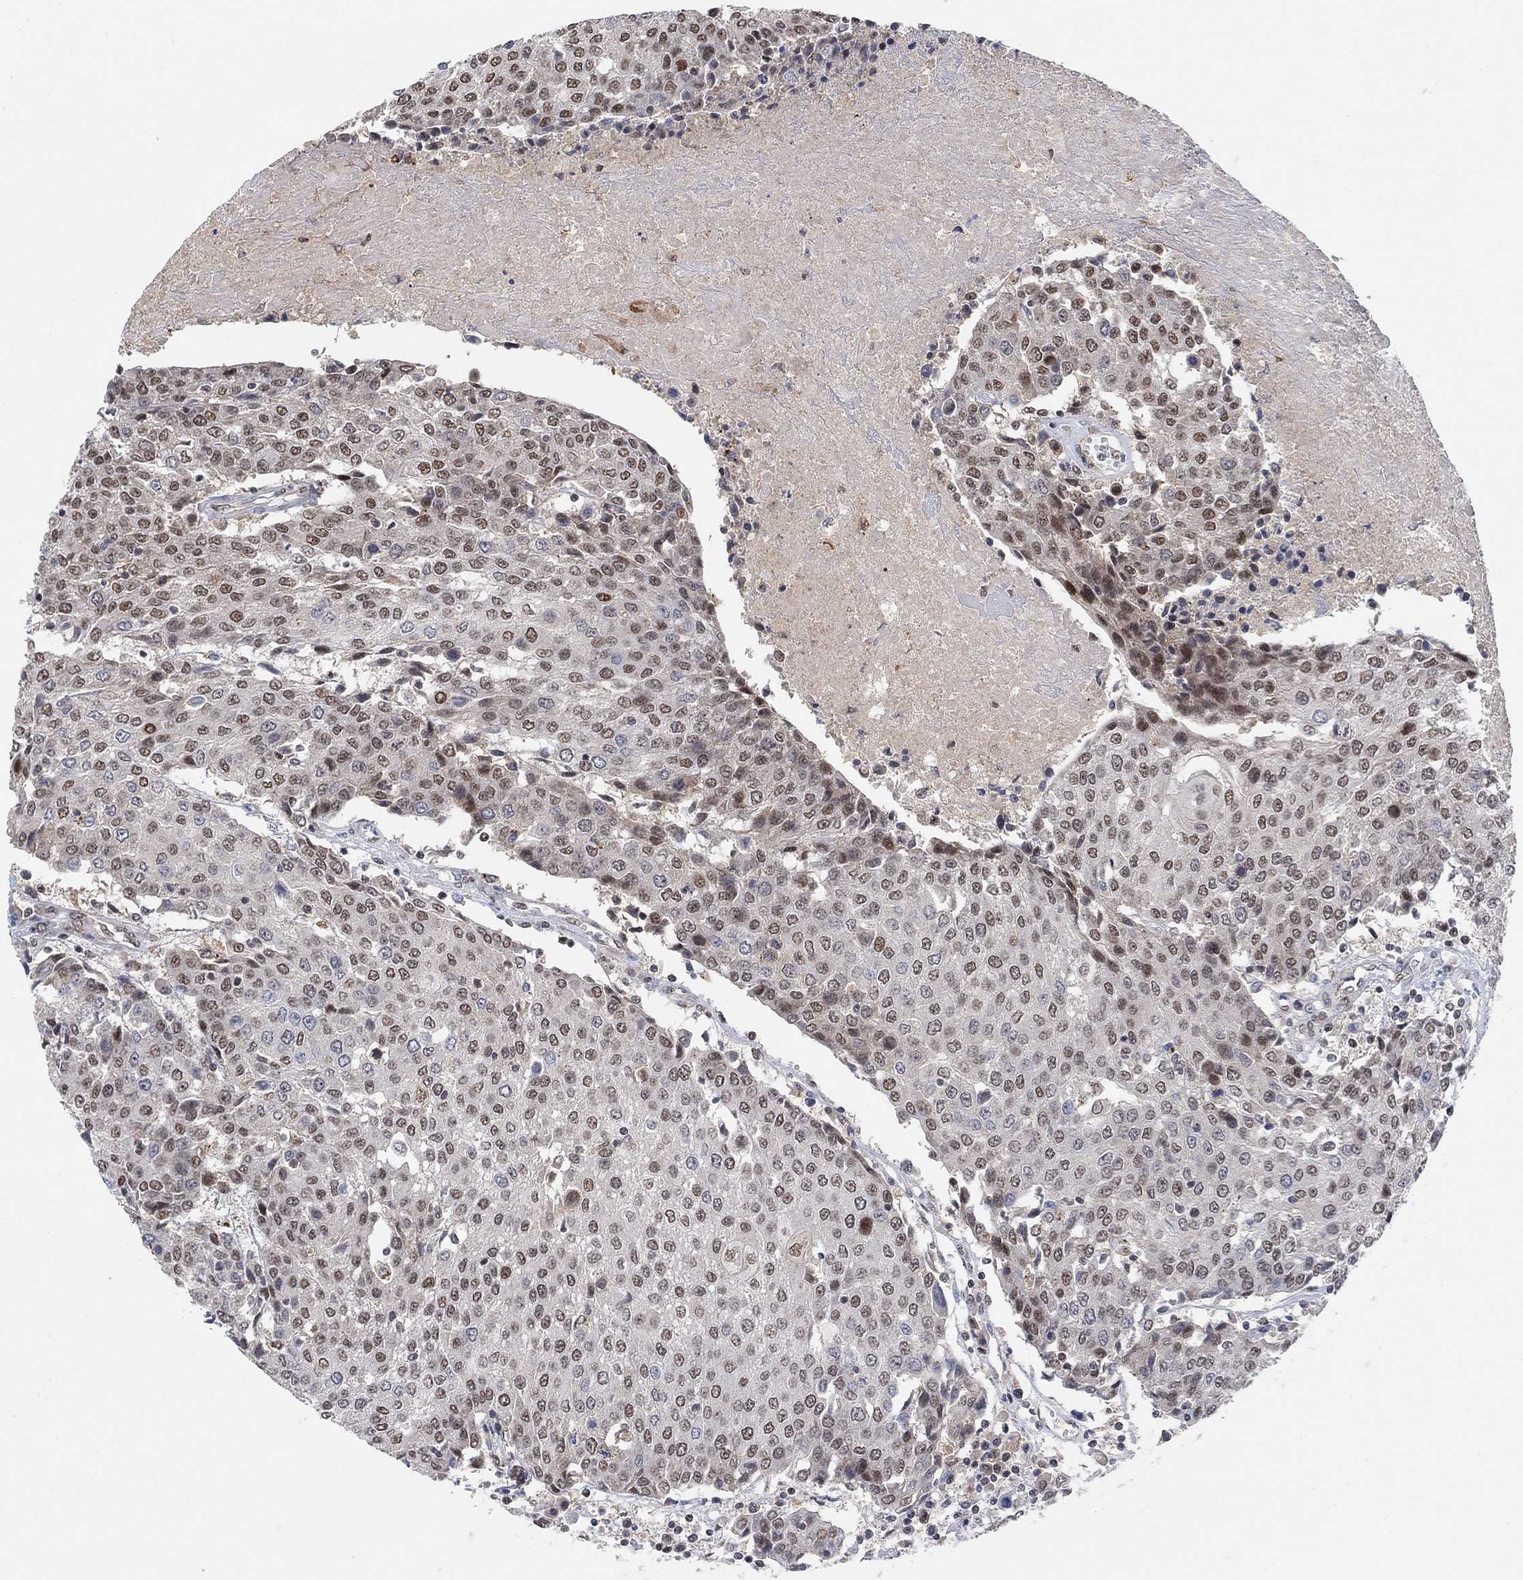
{"staining": {"intensity": "strong", "quantity": "<25%", "location": "nuclear"}, "tissue": "urothelial cancer", "cell_type": "Tumor cells", "image_type": "cancer", "snomed": [{"axis": "morphology", "description": "Urothelial carcinoma, High grade"}, {"axis": "topography", "description": "Urinary bladder"}], "caption": "Protein staining of urothelial carcinoma (high-grade) tissue demonstrates strong nuclear expression in approximately <25% of tumor cells.", "gene": "THAP8", "patient": {"sex": "female", "age": 85}}